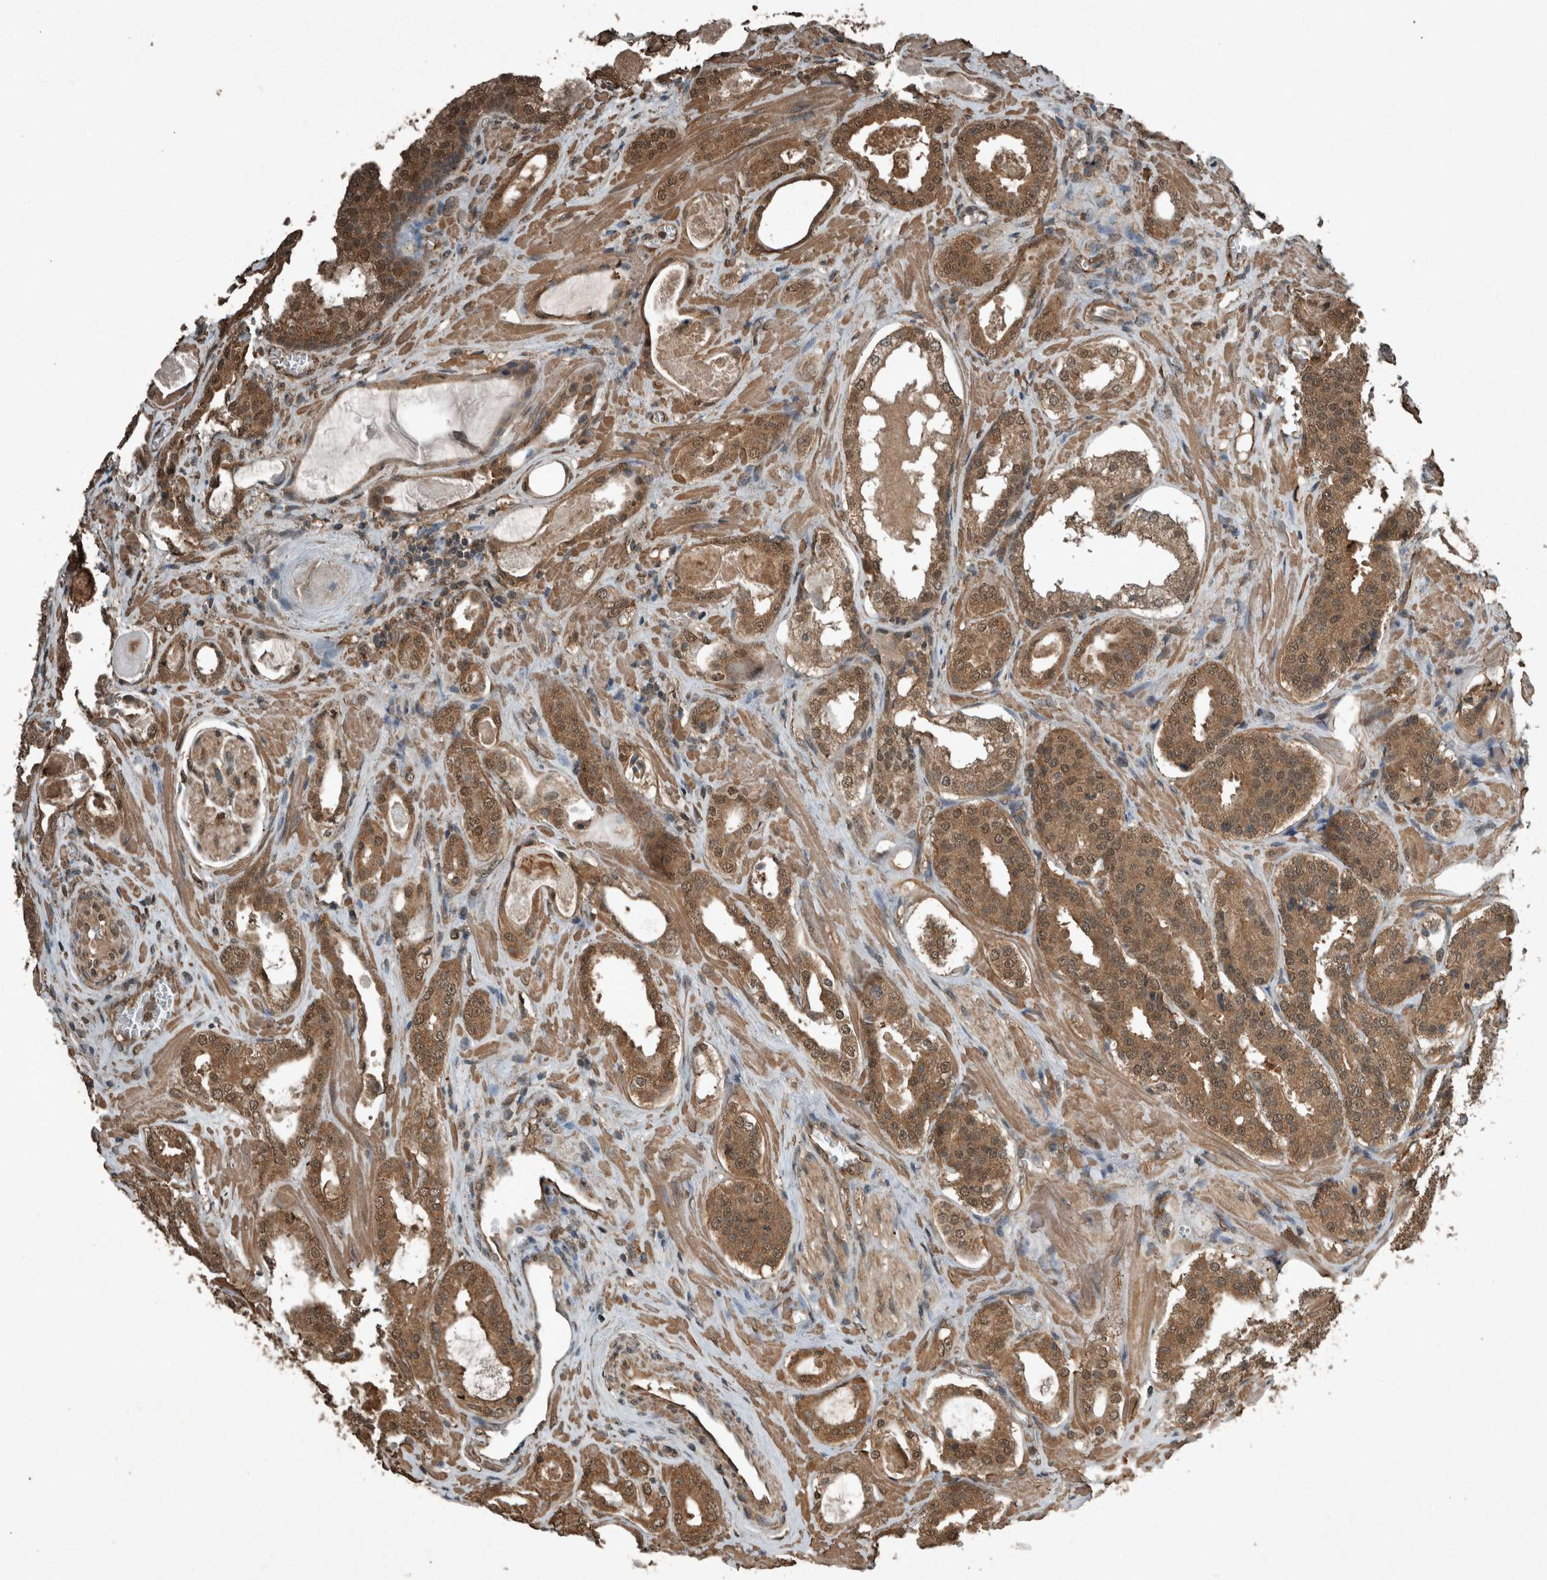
{"staining": {"intensity": "moderate", "quantity": ">75%", "location": "cytoplasmic/membranous,nuclear"}, "tissue": "prostate cancer", "cell_type": "Tumor cells", "image_type": "cancer", "snomed": [{"axis": "morphology", "description": "Adenocarcinoma, High grade"}, {"axis": "topography", "description": "Prostate"}], "caption": "DAB (3,3'-diaminobenzidine) immunohistochemical staining of human prostate cancer exhibits moderate cytoplasmic/membranous and nuclear protein staining in approximately >75% of tumor cells. The staining was performed using DAB, with brown indicating positive protein expression. Nuclei are stained blue with hematoxylin.", "gene": "ARHGEF12", "patient": {"sex": "male", "age": 60}}